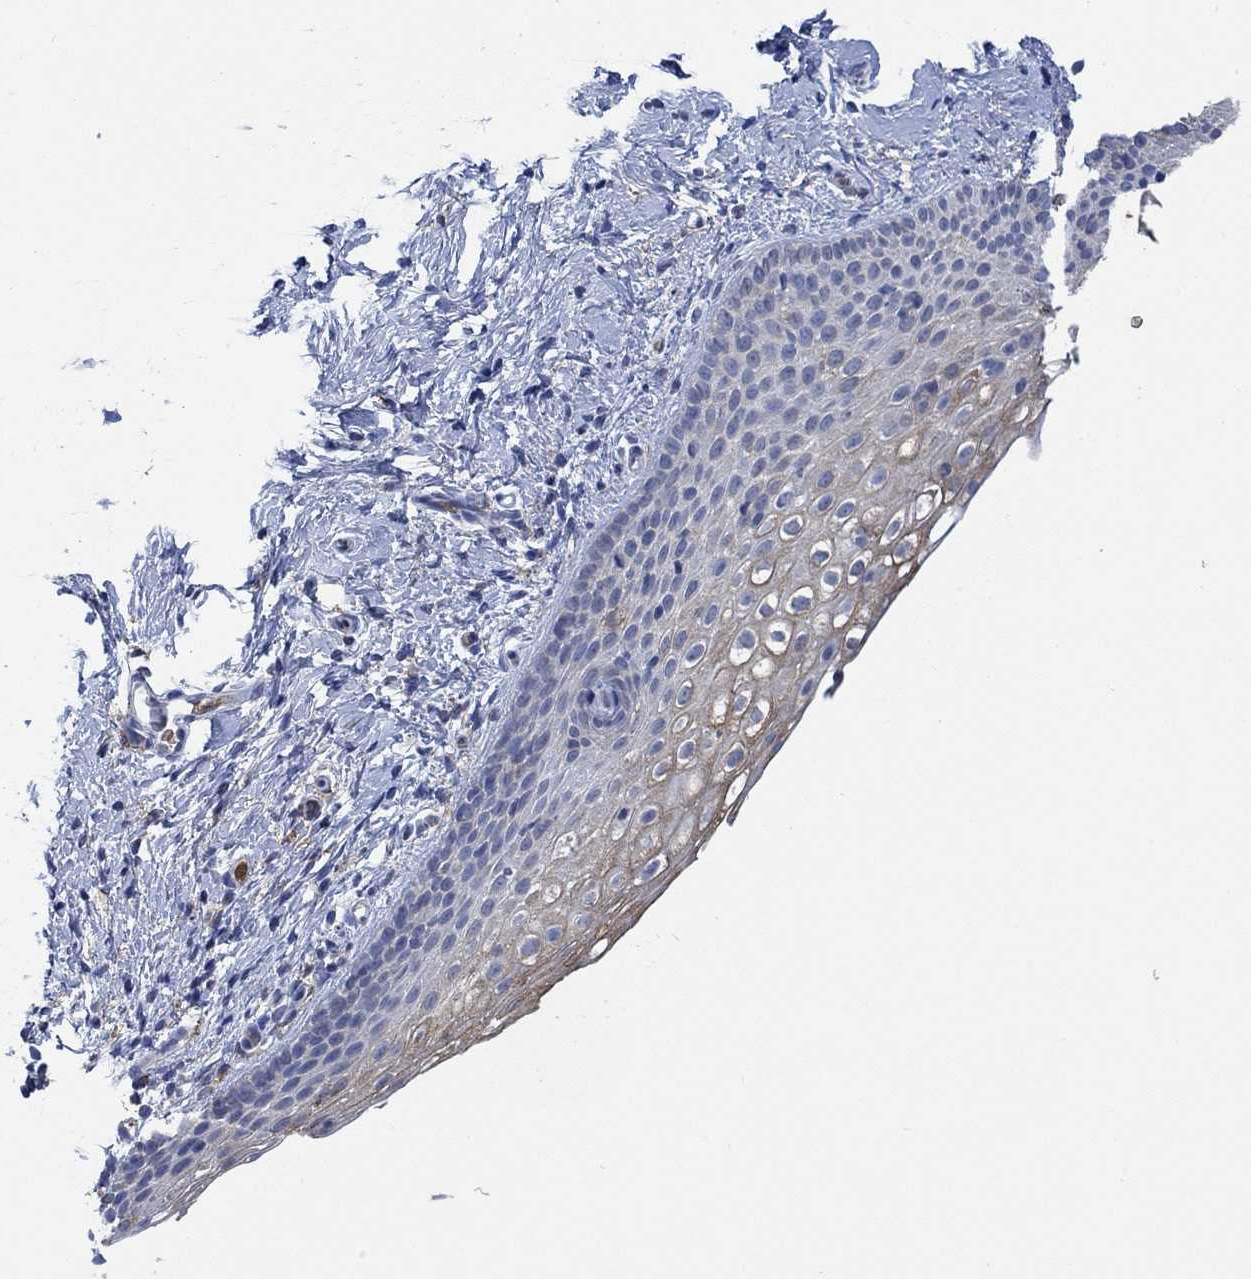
{"staining": {"intensity": "negative", "quantity": "none", "location": "none"}, "tissue": "vagina", "cell_type": "Squamous epithelial cells", "image_type": "normal", "snomed": [{"axis": "morphology", "description": "Normal tissue, NOS"}, {"axis": "topography", "description": "Vagina"}], "caption": "Immunohistochemistry image of benign vagina stained for a protein (brown), which reveals no staining in squamous epithelial cells. The staining was performed using DAB (3,3'-diaminobenzidine) to visualize the protein expression in brown, while the nuclei were stained in blue with hematoxylin (Magnification: 20x).", "gene": "MPP1", "patient": {"sex": "female", "age": 61}}